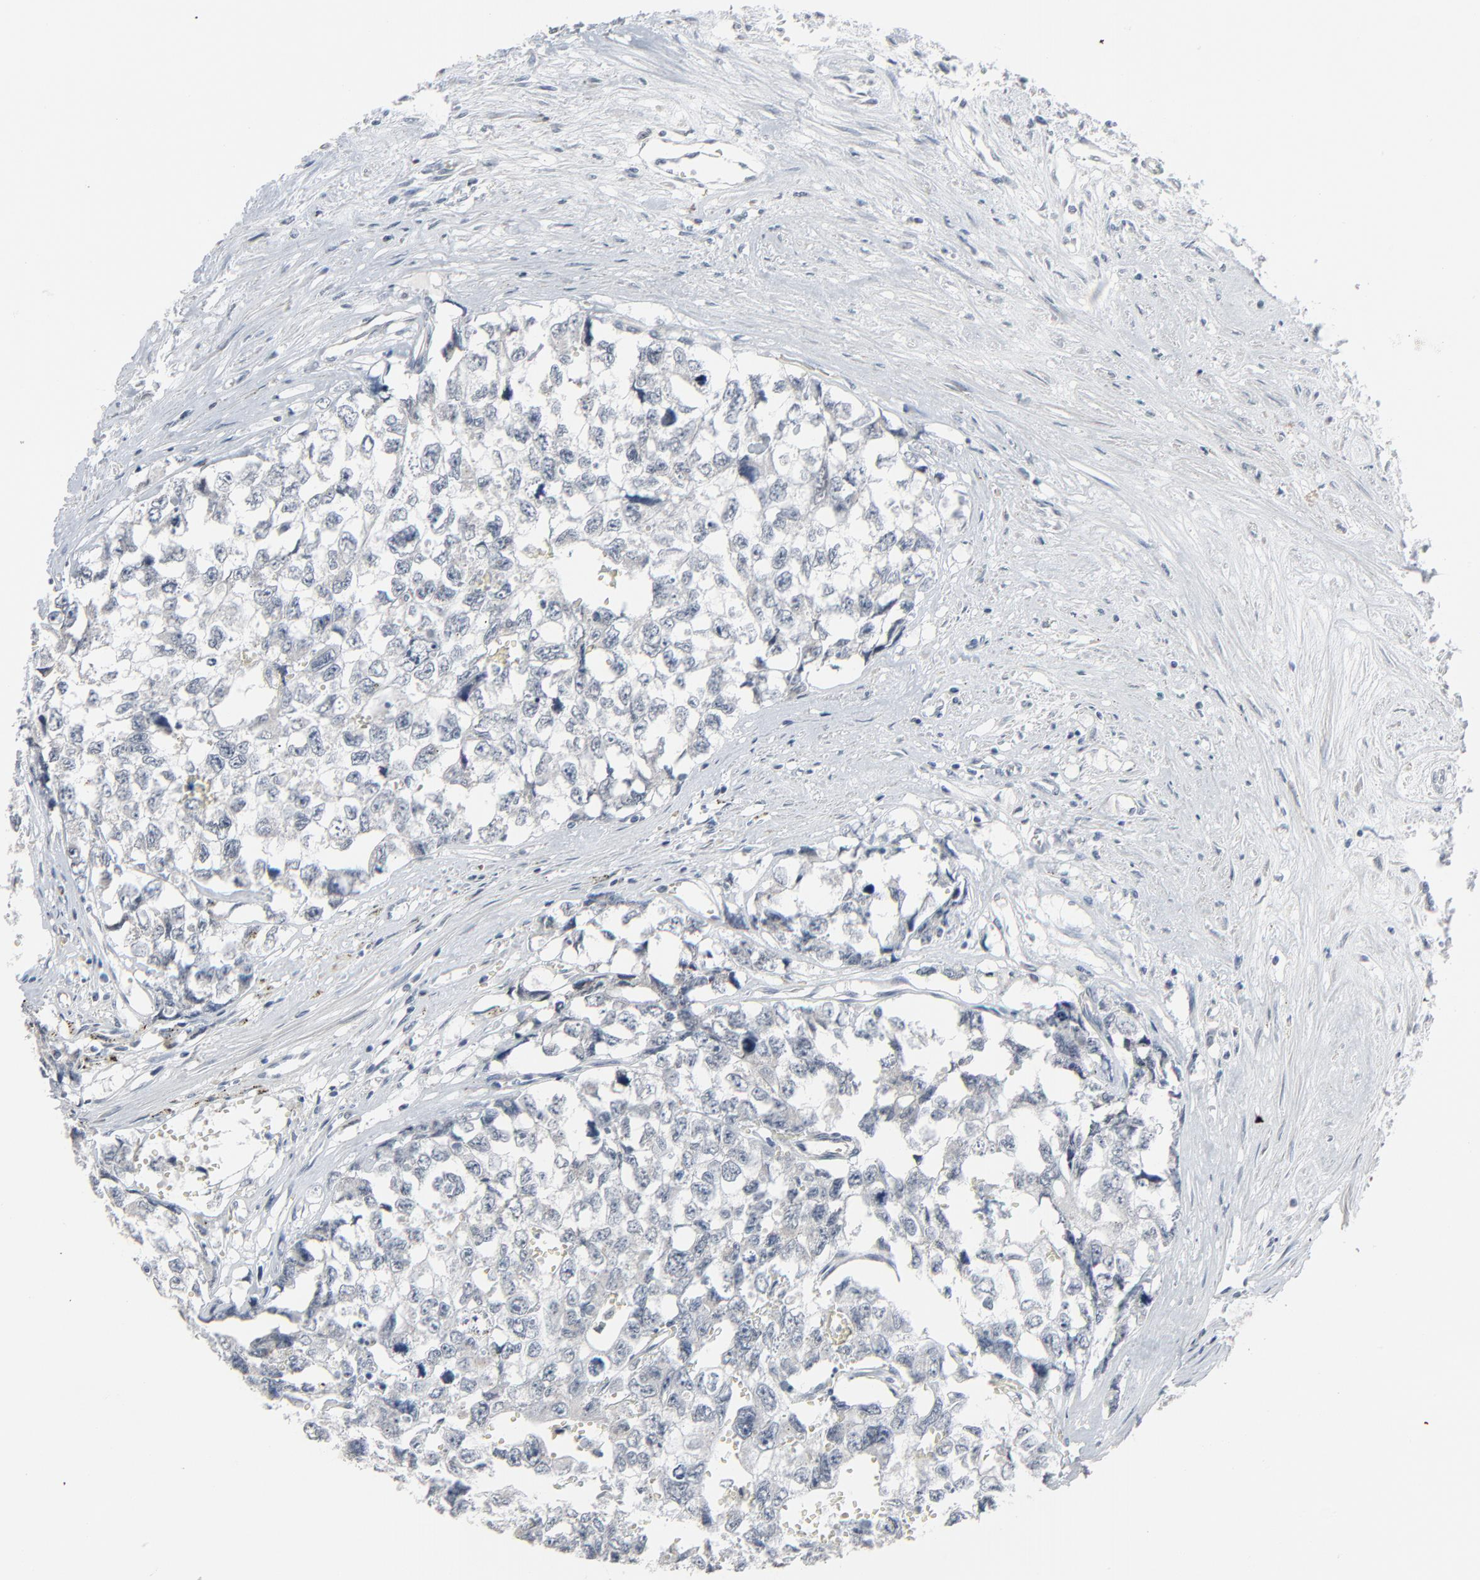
{"staining": {"intensity": "negative", "quantity": "none", "location": "none"}, "tissue": "testis cancer", "cell_type": "Tumor cells", "image_type": "cancer", "snomed": [{"axis": "morphology", "description": "Carcinoma, Embryonal, NOS"}, {"axis": "topography", "description": "Testis"}], "caption": "IHC image of embryonal carcinoma (testis) stained for a protein (brown), which reveals no staining in tumor cells.", "gene": "SAGE1", "patient": {"sex": "male", "age": 31}}